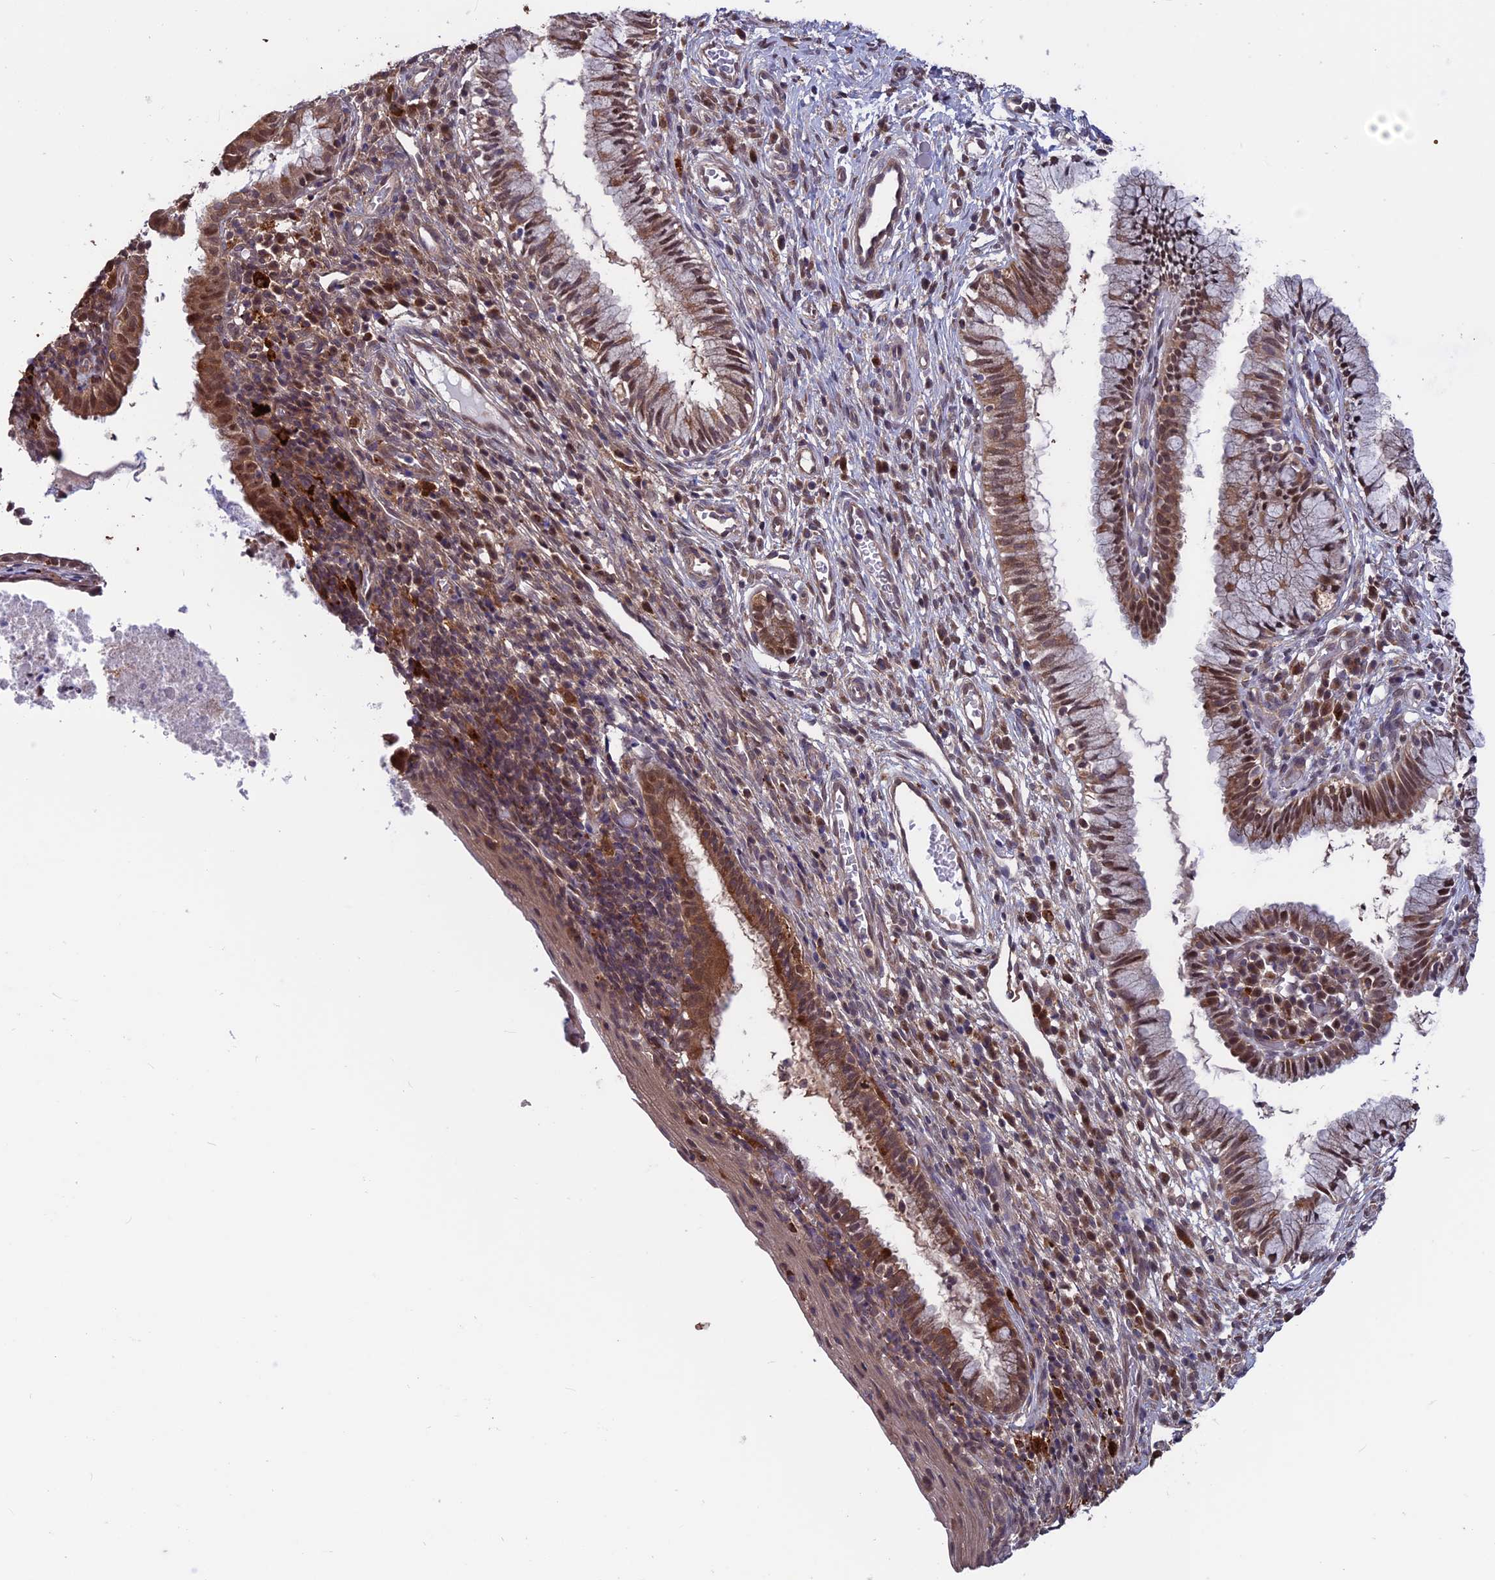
{"staining": {"intensity": "moderate", "quantity": ">75%", "location": "cytoplasmic/membranous,nuclear"}, "tissue": "cervix", "cell_type": "Glandular cells", "image_type": "normal", "snomed": [{"axis": "morphology", "description": "Normal tissue, NOS"}, {"axis": "topography", "description": "Cervix"}], "caption": "Brown immunohistochemical staining in unremarkable human cervix reveals moderate cytoplasmic/membranous,nuclear expression in about >75% of glandular cells.", "gene": "MAST2", "patient": {"sex": "female", "age": 27}}